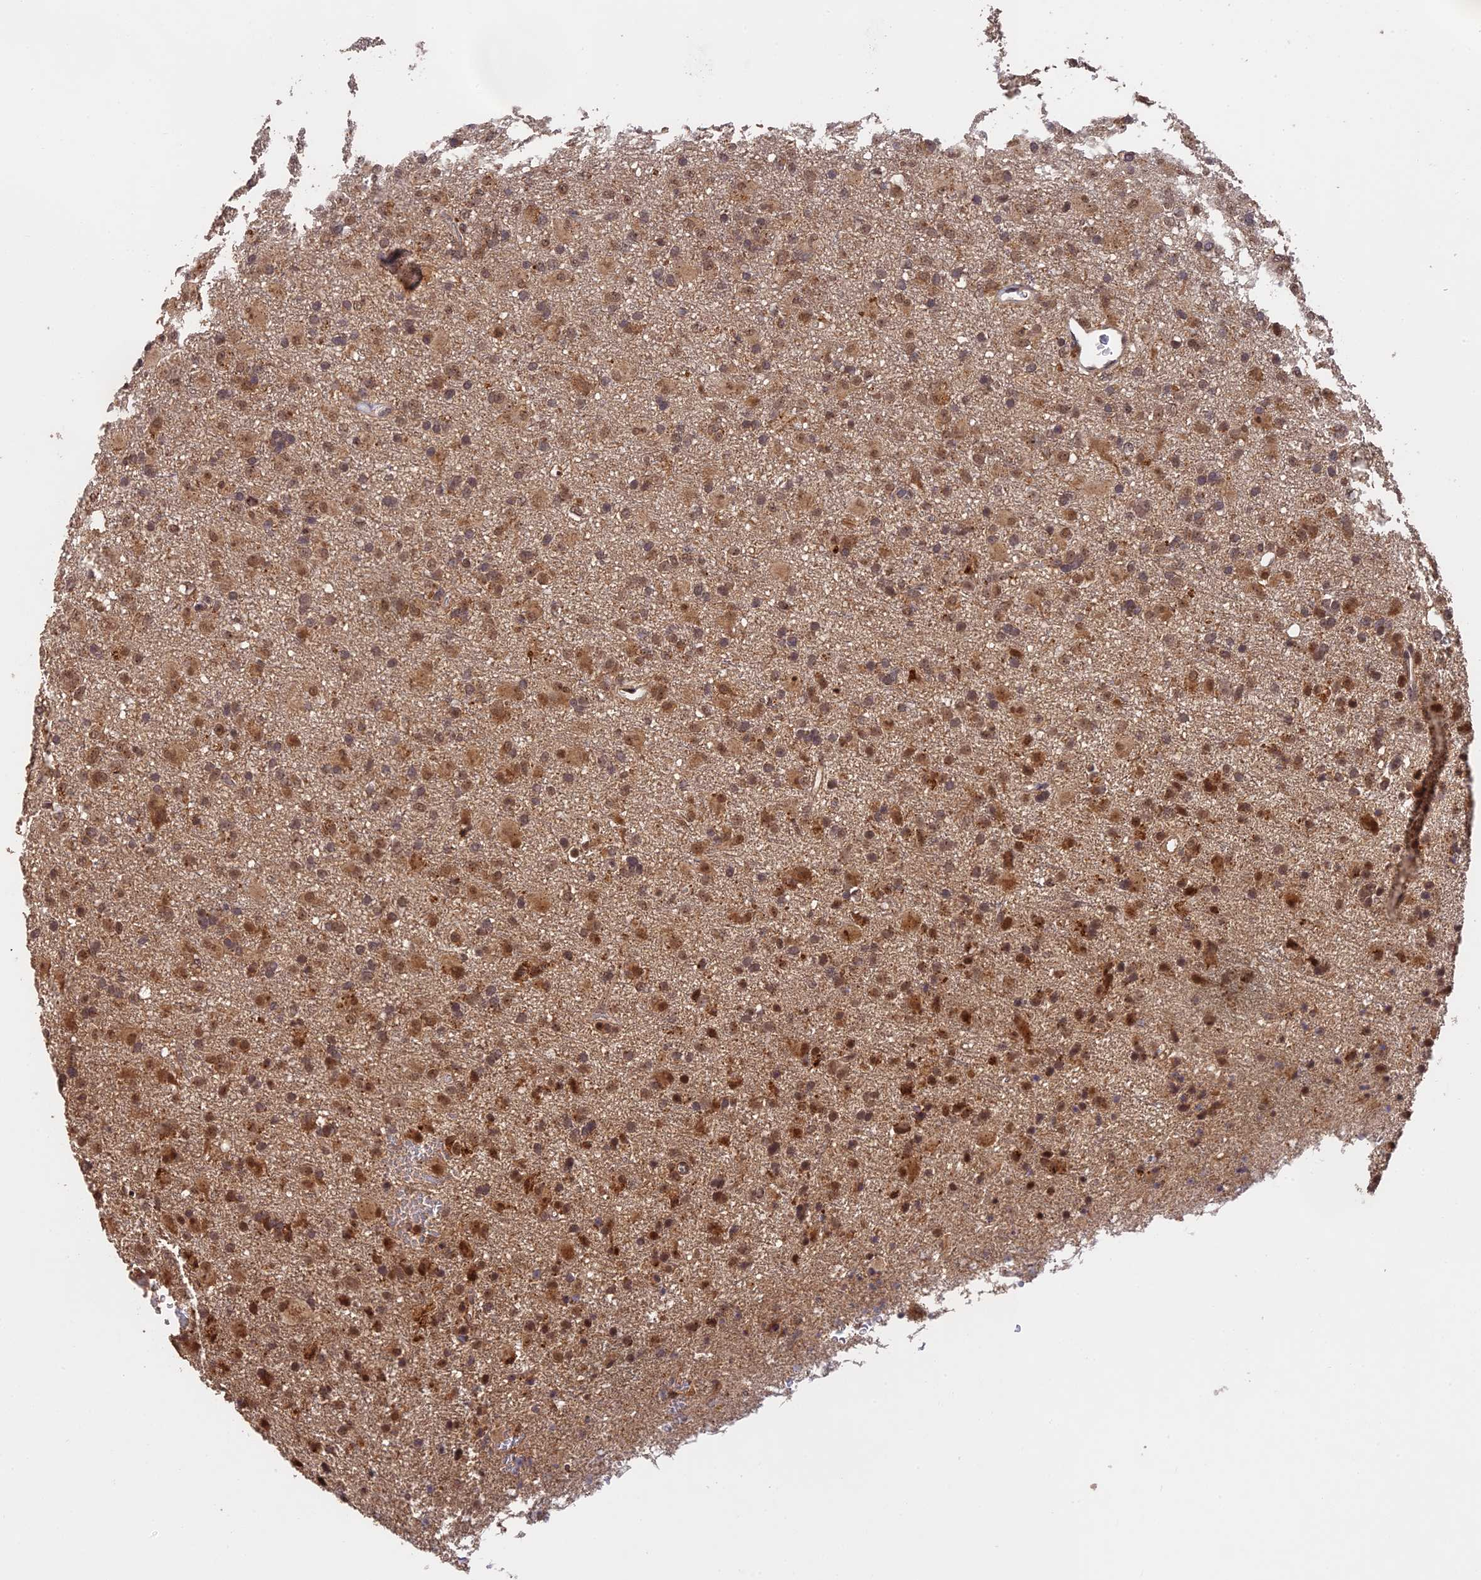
{"staining": {"intensity": "moderate", "quantity": "25%-75%", "location": "cytoplasmic/membranous,nuclear"}, "tissue": "glioma", "cell_type": "Tumor cells", "image_type": "cancer", "snomed": [{"axis": "morphology", "description": "Glioma, malignant, Low grade"}, {"axis": "topography", "description": "Brain"}], "caption": "DAB (3,3'-diaminobenzidine) immunohistochemical staining of human low-grade glioma (malignant) exhibits moderate cytoplasmic/membranous and nuclear protein expression in approximately 25%-75% of tumor cells.", "gene": "OSBPL1A", "patient": {"sex": "male", "age": 65}}